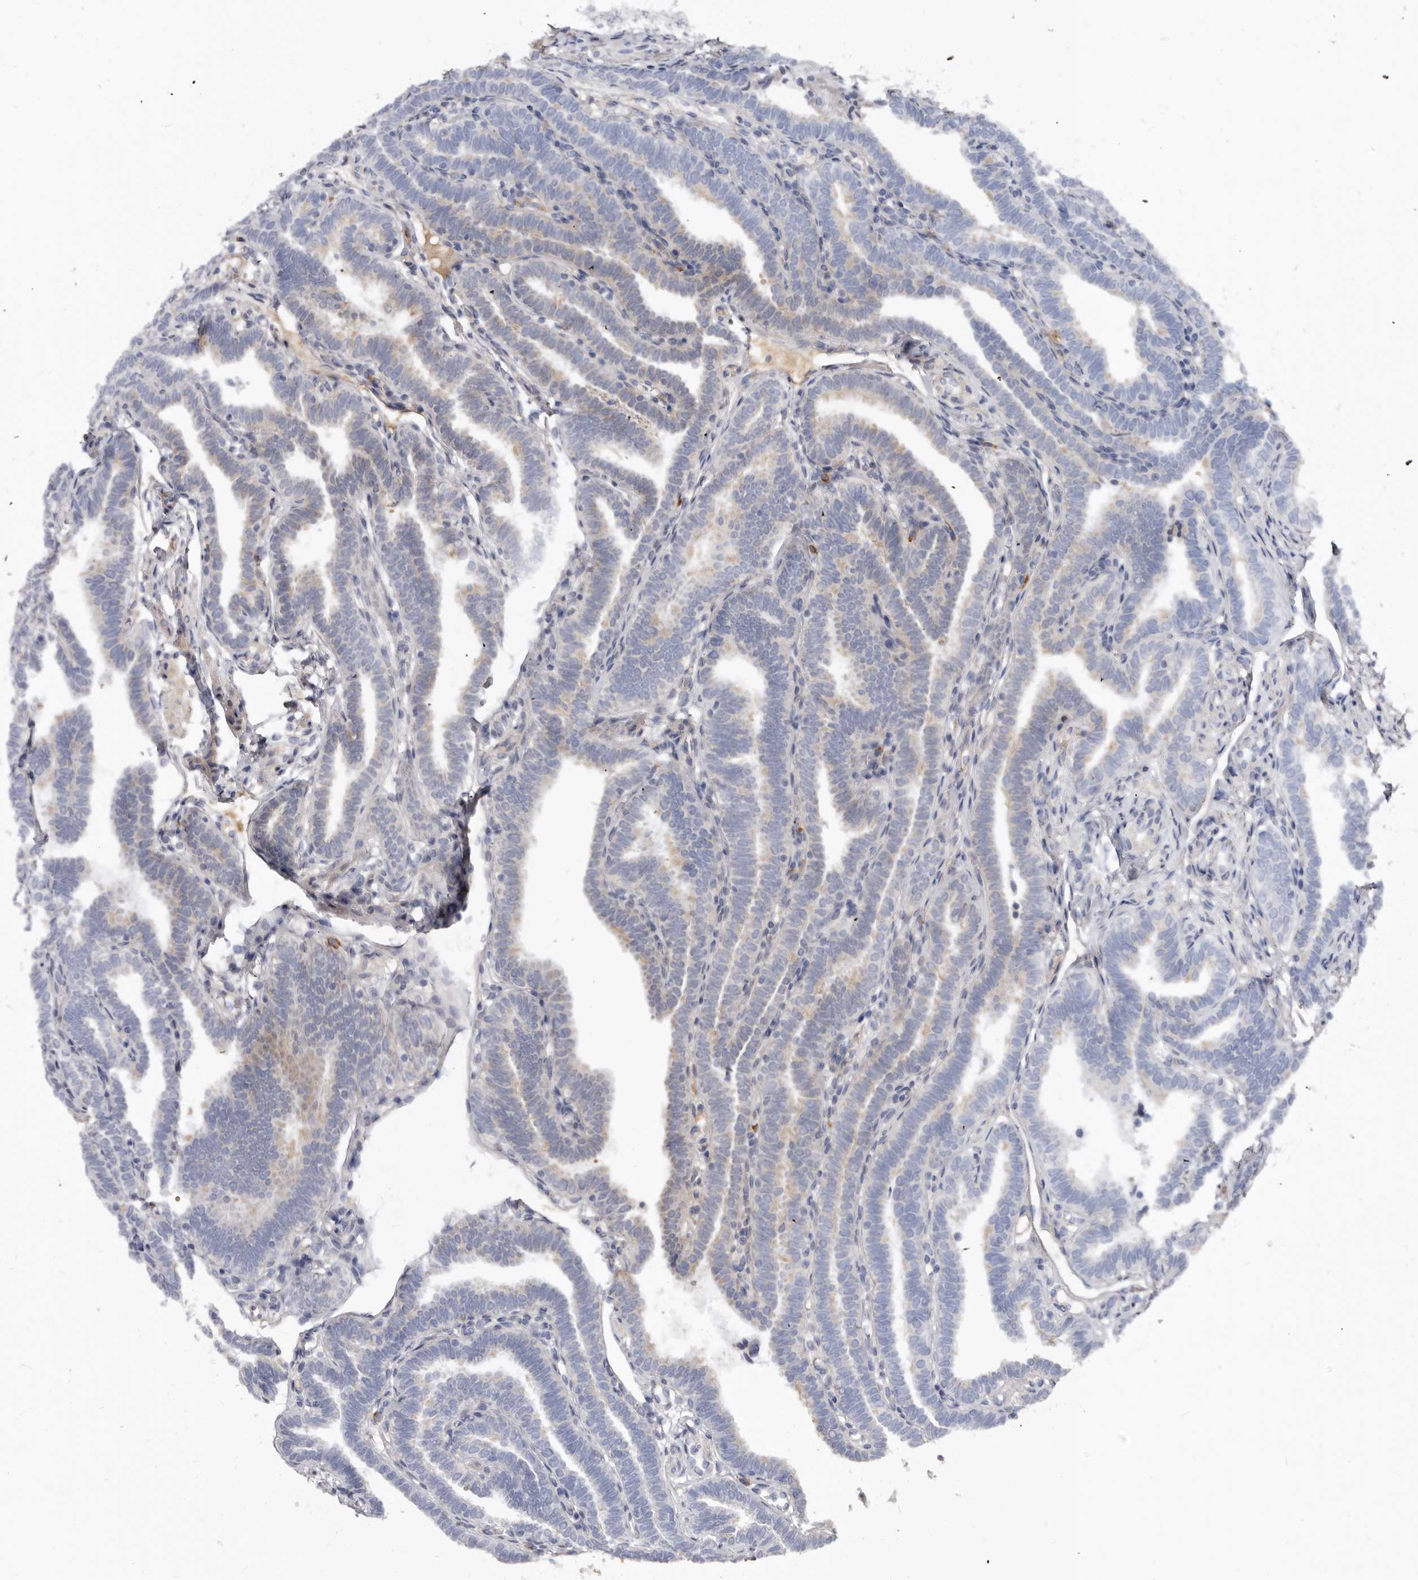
{"staining": {"intensity": "weak", "quantity": "25%-75%", "location": "cytoplasmic/membranous"}, "tissue": "fallopian tube", "cell_type": "Glandular cells", "image_type": "normal", "snomed": [{"axis": "morphology", "description": "Normal tissue, NOS"}, {"axis": "topography", "description": "Fallopian tube"}], "caption": "DAB (3,3'-diaminobenzidine) immunohistochemical staining of benign fallopian tube displays weak cytoplasmic/membranous protein positivity in about 25%-75% of glandular cells. (Brightfield microscopy of DAB IHC at high magnification).", "gene": "SPTA1", "patient": {"sex": "female", "age": 39}}